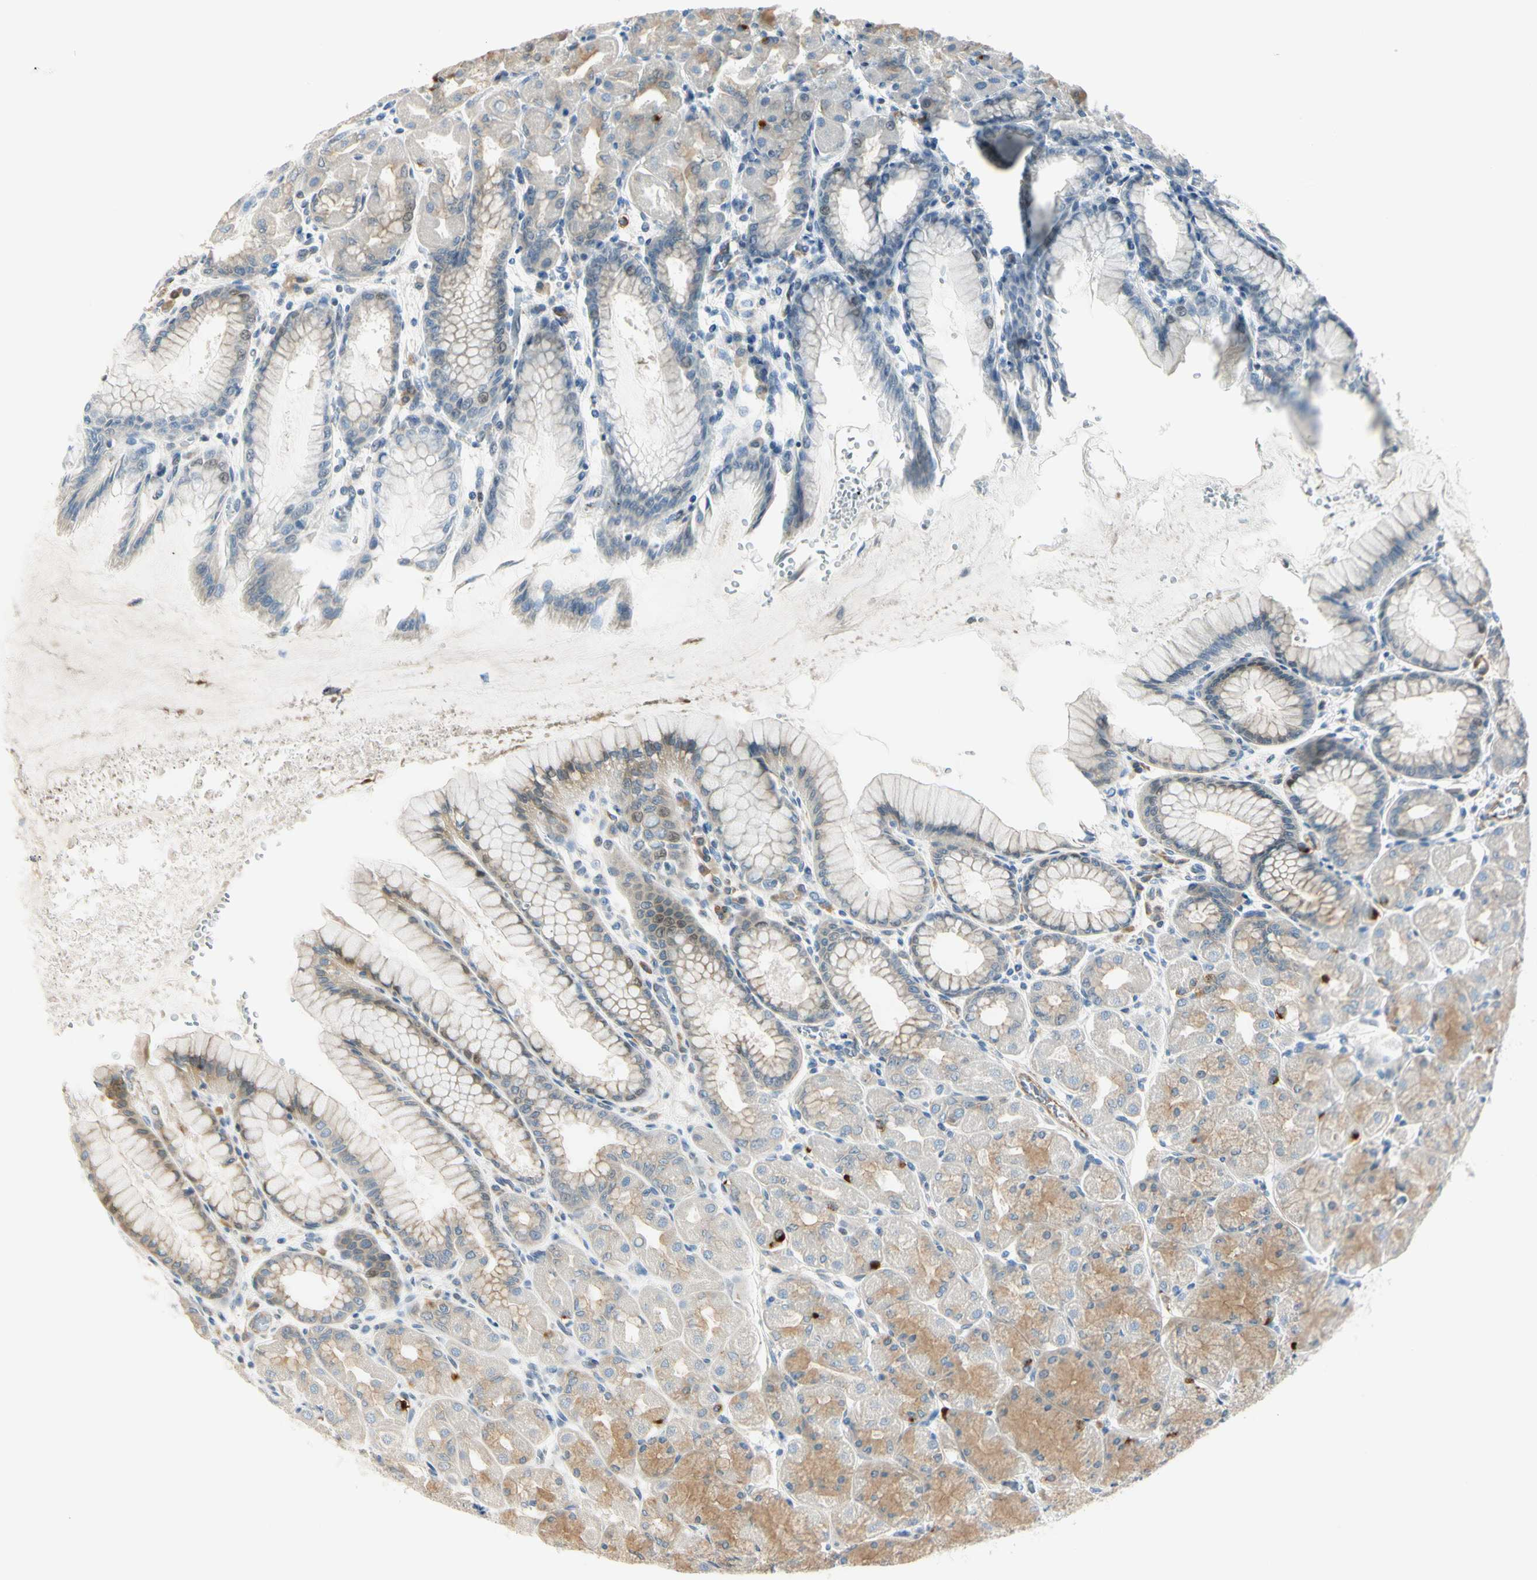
{"staining": {"intensity": "moderate", "quantity": "25%-75%", "location": "cytoplasmic/membranous,nuclear"}, "tissue": "stomach", "cell_type": "Glandular cells", "image_type": "normal", "snomed": [{"axis": "morphology", "description": "Normal tissue, NOS"}, {"axis": "topography", "description": "Stomach, upper"}], "caption": "Human stomach stained for a protein (brown) reveals moderate cytoplasmic/membranous,nuclear positive staining in about 25%-75% of glandular cells.", "gene": "NPDC1", "patient": {"sex": "female", "age": 56}}